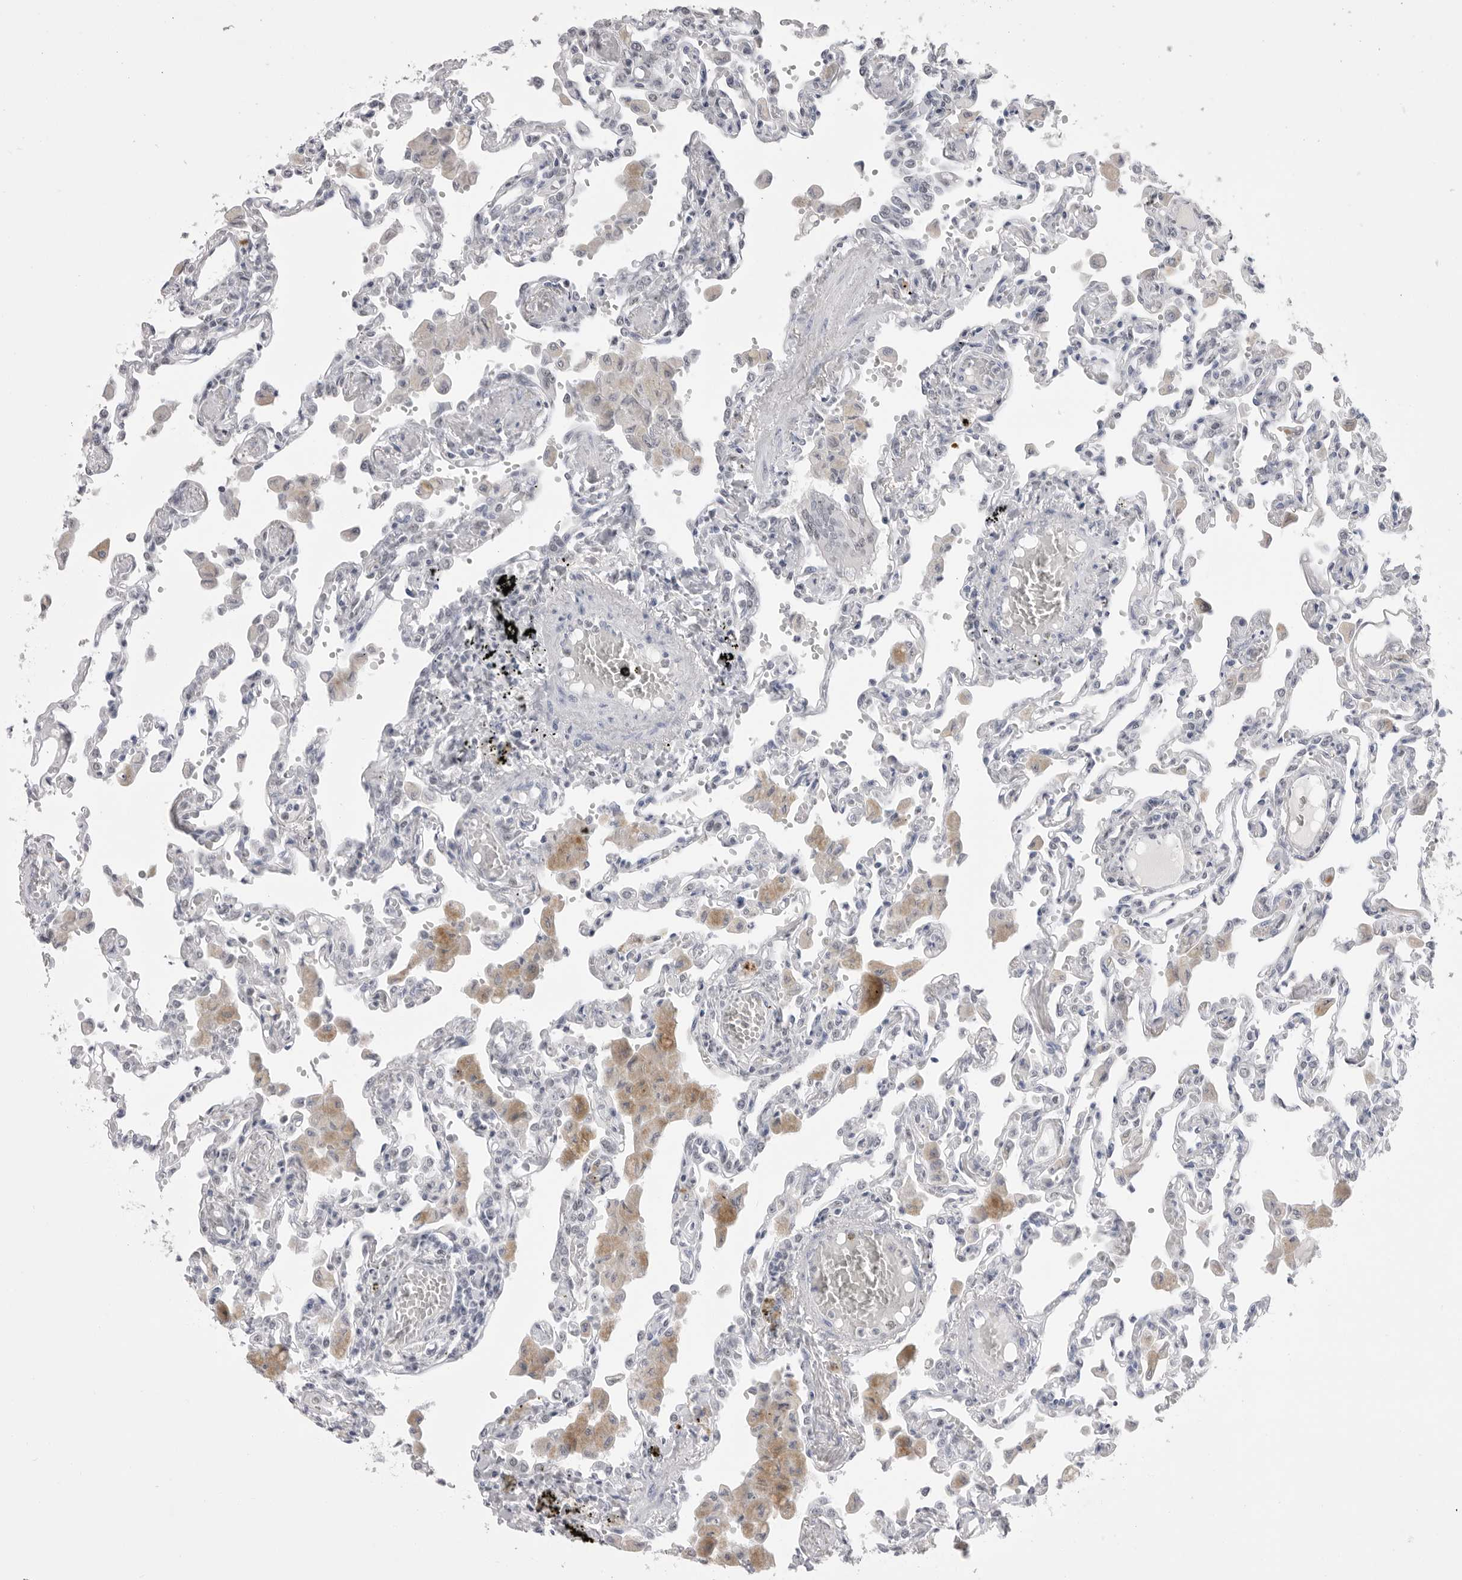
{"staining": {"intensity": "negative", "quantity": "none", "location": "none"}, "tissue": "lung", "cell_type": "Alveolar cells", "image_type": "normal", "snomed": [{"axis": "morphology", "description": "Normal tissue, NOS"}, {"axis": "topography", "description": "Bronchus"}, {"axis": "topography", "description": "Lung"}], "caption": "DAB (3,3'-diaminobenzidine) immunohistochemical staining of unremarkable human lung shows no significant positivity in alveolar cells.", "gene": "ZBTB7B", "patient": {"sex": "female", "age": 49}}